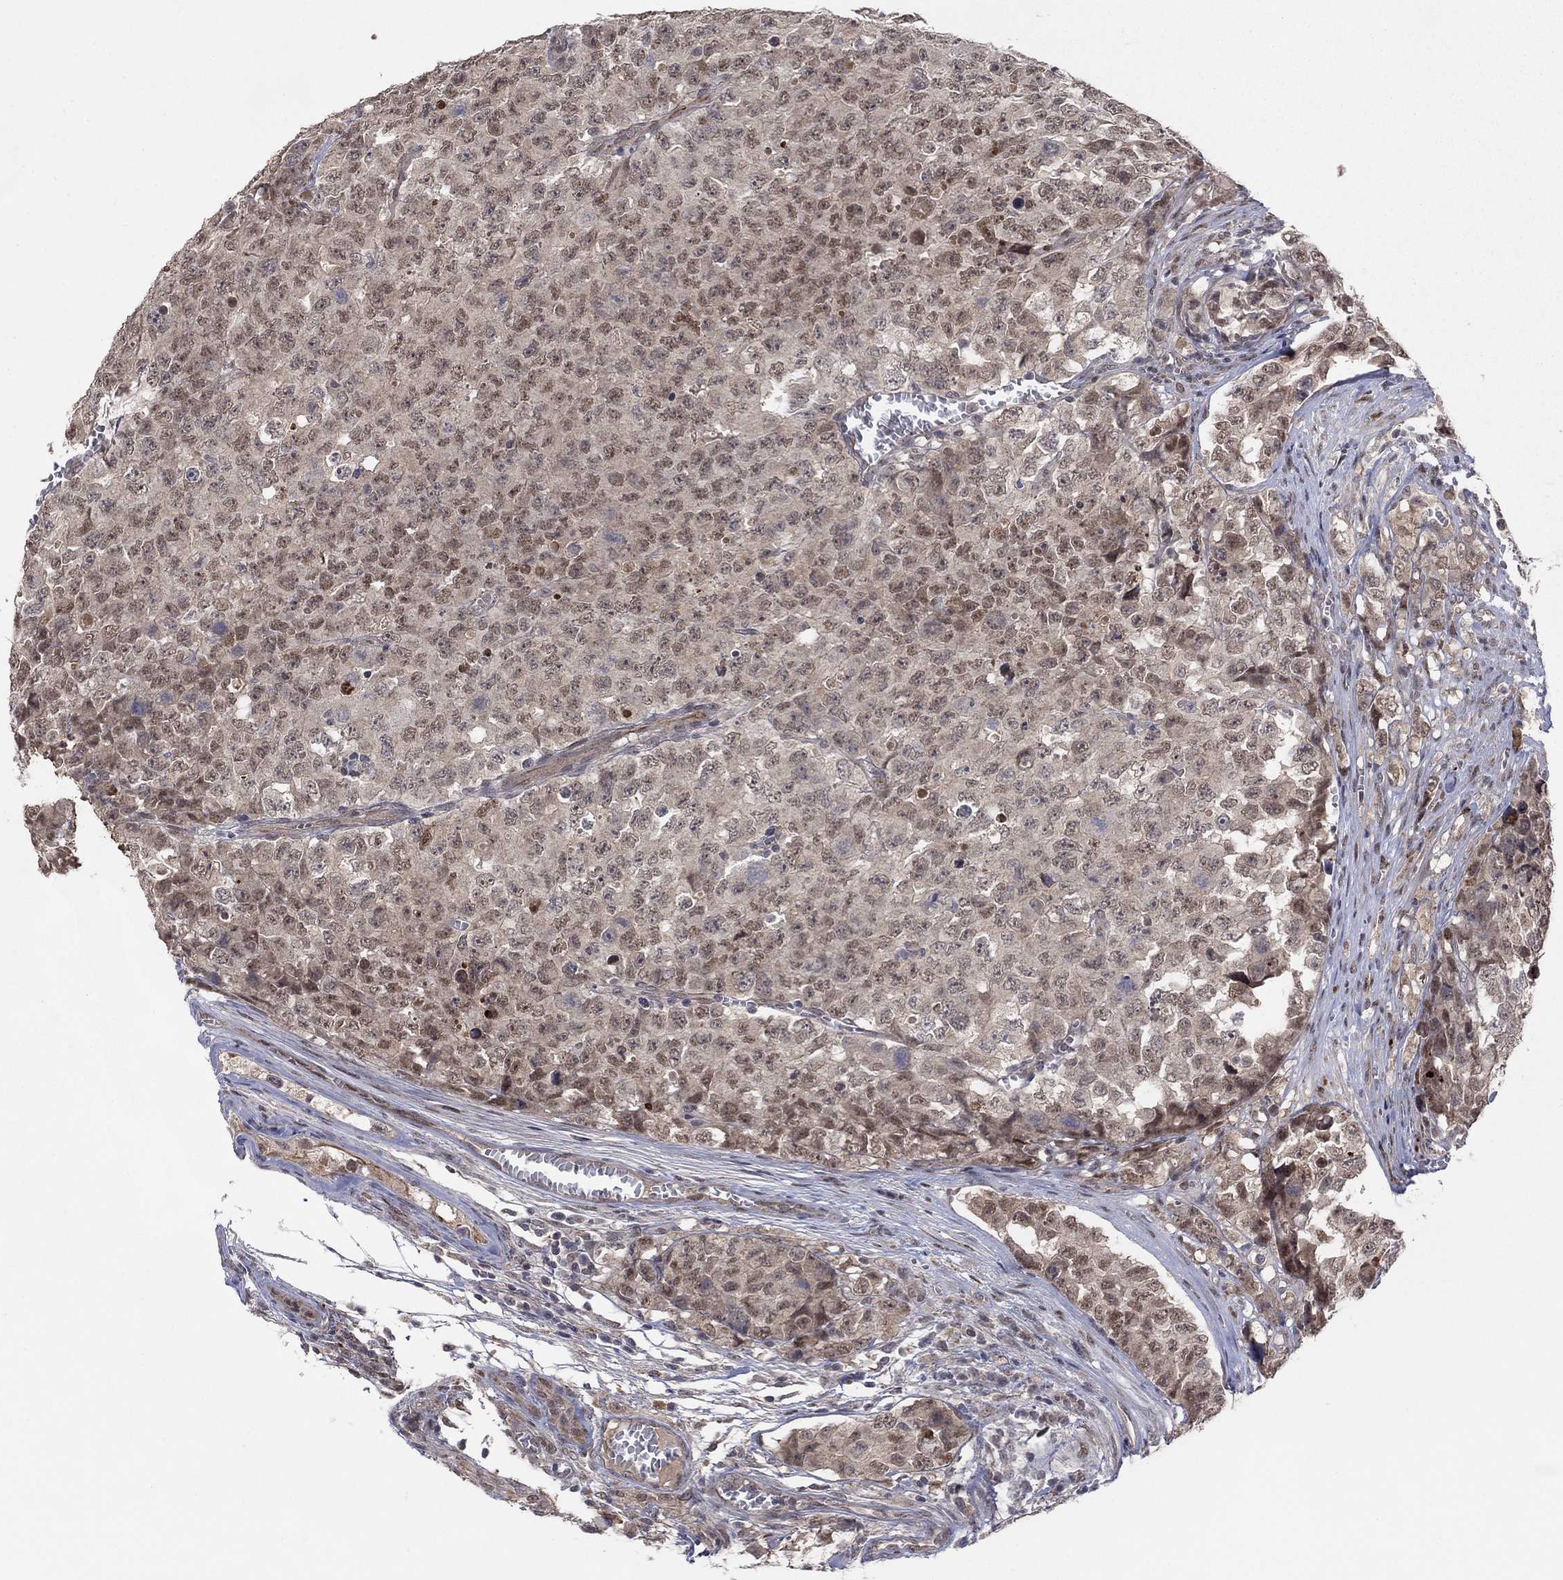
{"staining": {"intensity": "weak", "quantity": "<25%", "location": "nuclear"}, "tissue": "testis cancer", "cell_type": "Tumor cells", "image_type": "cancer", "snomed": [{"axis": "morphology", "description": "Carcinoma, Embryonal, NOS"}, {"axis": "topography", "description": "Testis"}], "caption": "The histopathology image displays no significant staining in tumor cells of testis cancer.", "gene": "ZNF395", "patient": {"sex": "male", "age": 23}}